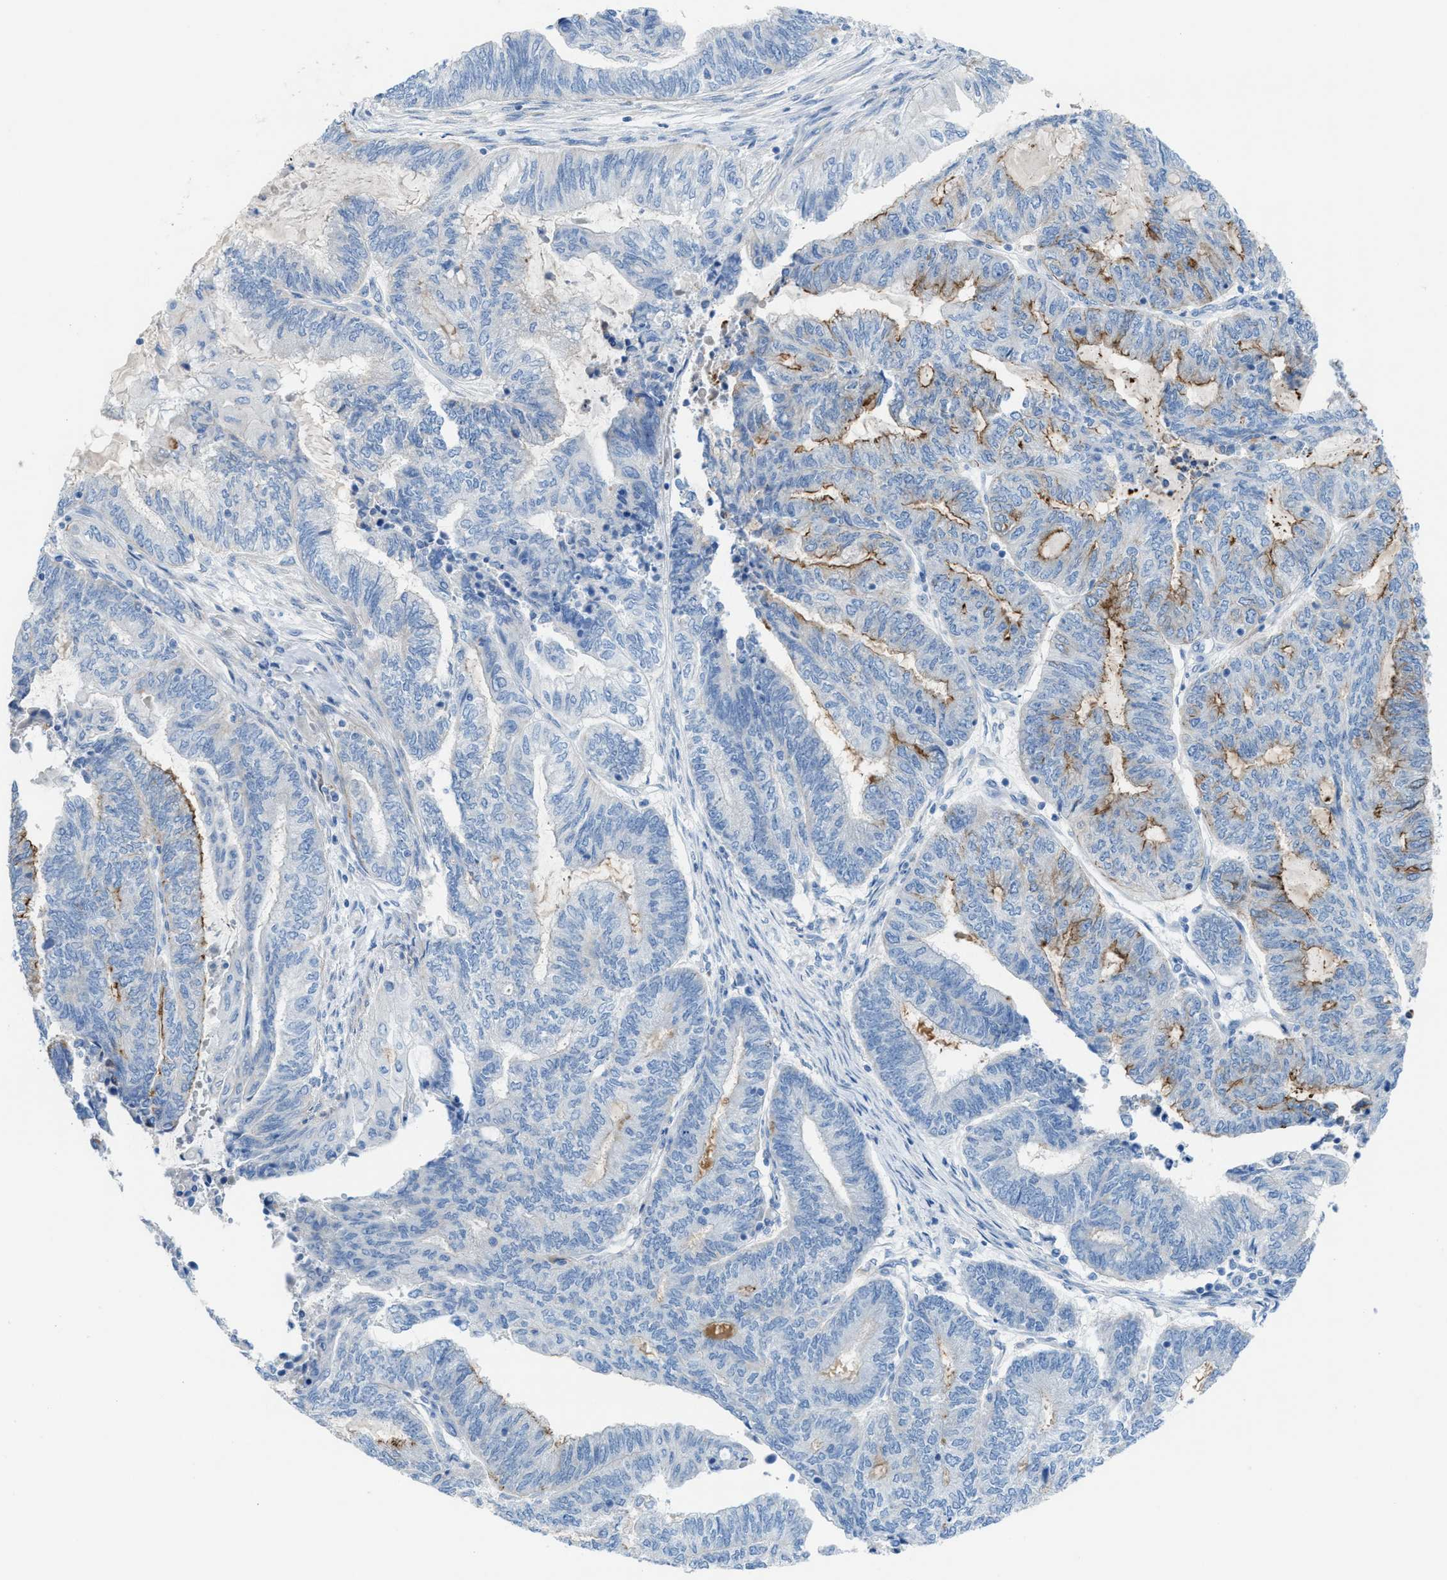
{"staining": {"intensity": "moderate", "quantity": "<25%", "location": "cytoplasmic/membranous"}, "tissue": "endometrial cancer", "cell_type": "Tumor cells", "image_type": "cancer", "snomed": [{"axis": "morphology", "description": "Adenocarcinoma, NOS"}, {"axis": "topography", "description": "Uterus"}, {"axis": "topography", "description": "Endometrium"}], "caption": "Immunohistochemistry (IHC) of endometrial adenocarcinoma demonstrates low levels of moderate cytoplasmic/membranous expression in approximately <25% of tumor cells.", "gene": "ASPA", "patient": {"sex": "female", "age": 70}}